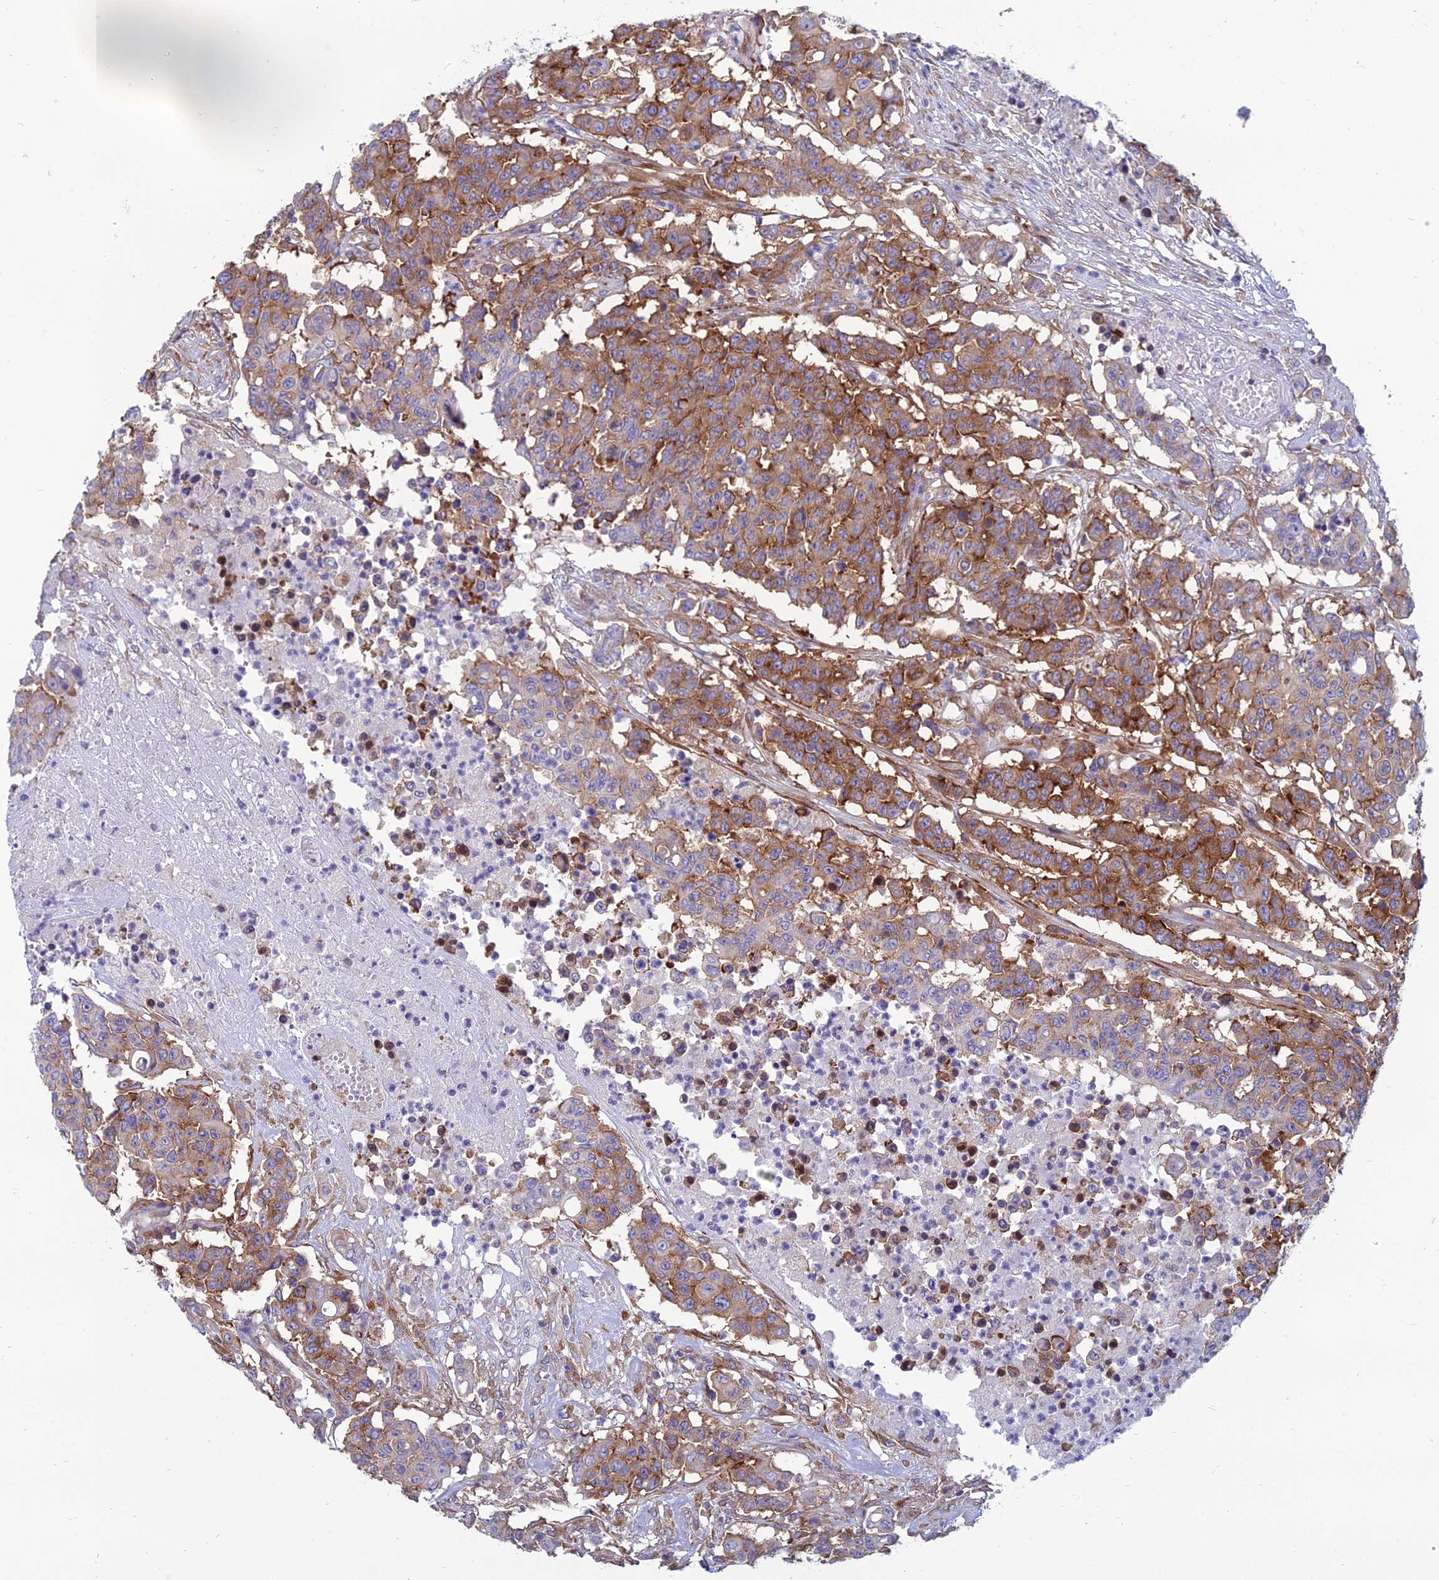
{"staining": {"intensity": "strong", "quantity": "25%-75%", "location": "cytoplasmic/membranous"}, "tissue": "colorectal cancer", "cell_type": "Tumor cells", "image_type": "cancer", "snomed": [{"axis": "morphology", "description": "Adenocarcinoma, NOS"}, {"axis": "topography", "description": "Colon"}], "caption": "Human colorectal cancer (adenocarcinoma) stained with a brown dye shows strong cytoplasmic/membranous positive positivity in about 25%-75% of tumor cells.", "gene": "TXLNA", "patient": {"sex": "male", "age": 51}}